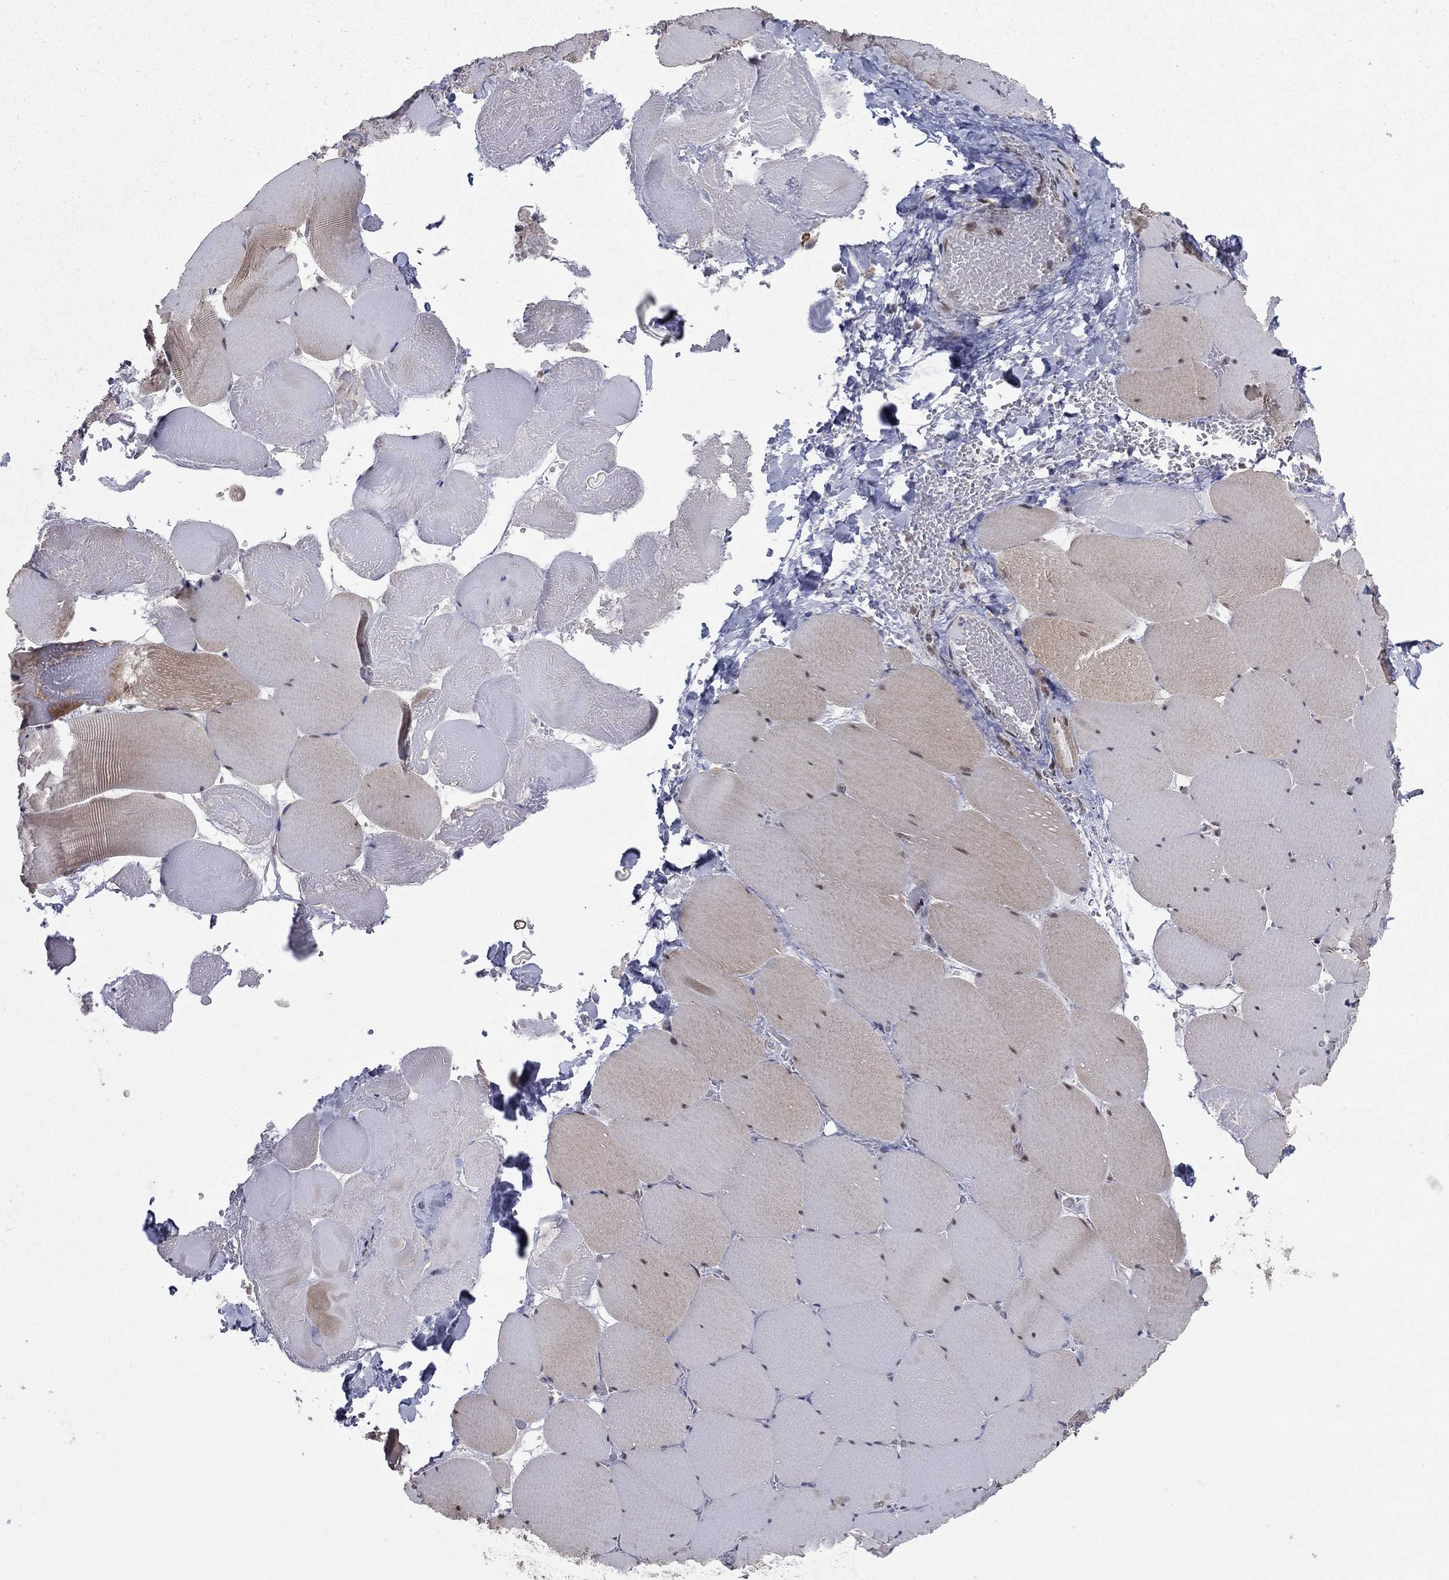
{"staining": {"intensity": "negative", "quantity": "none", "location": "none"}, "tissue": "skeletal muscle", "cell_type": "Myocytes", "image_type": "normal", "snomed": [{"axis": "morphology", "description": "Normal tissue, NOS"}, {"axis": "morphology", "description": "Malignant melanoma, Metastatic site"}, {"axis": "topography", "description": "Skeletal muscle"}], "caption": "Skeletal muscle was stained to show a protein in brown. There is no significant staining in myocytes. (DAB (3,3'-diaminobenzidine) immunohistochemistry with hematoxylin counter stain).", "gene": "FKBP4", "patient": {"sex": "male", "age": 50}}